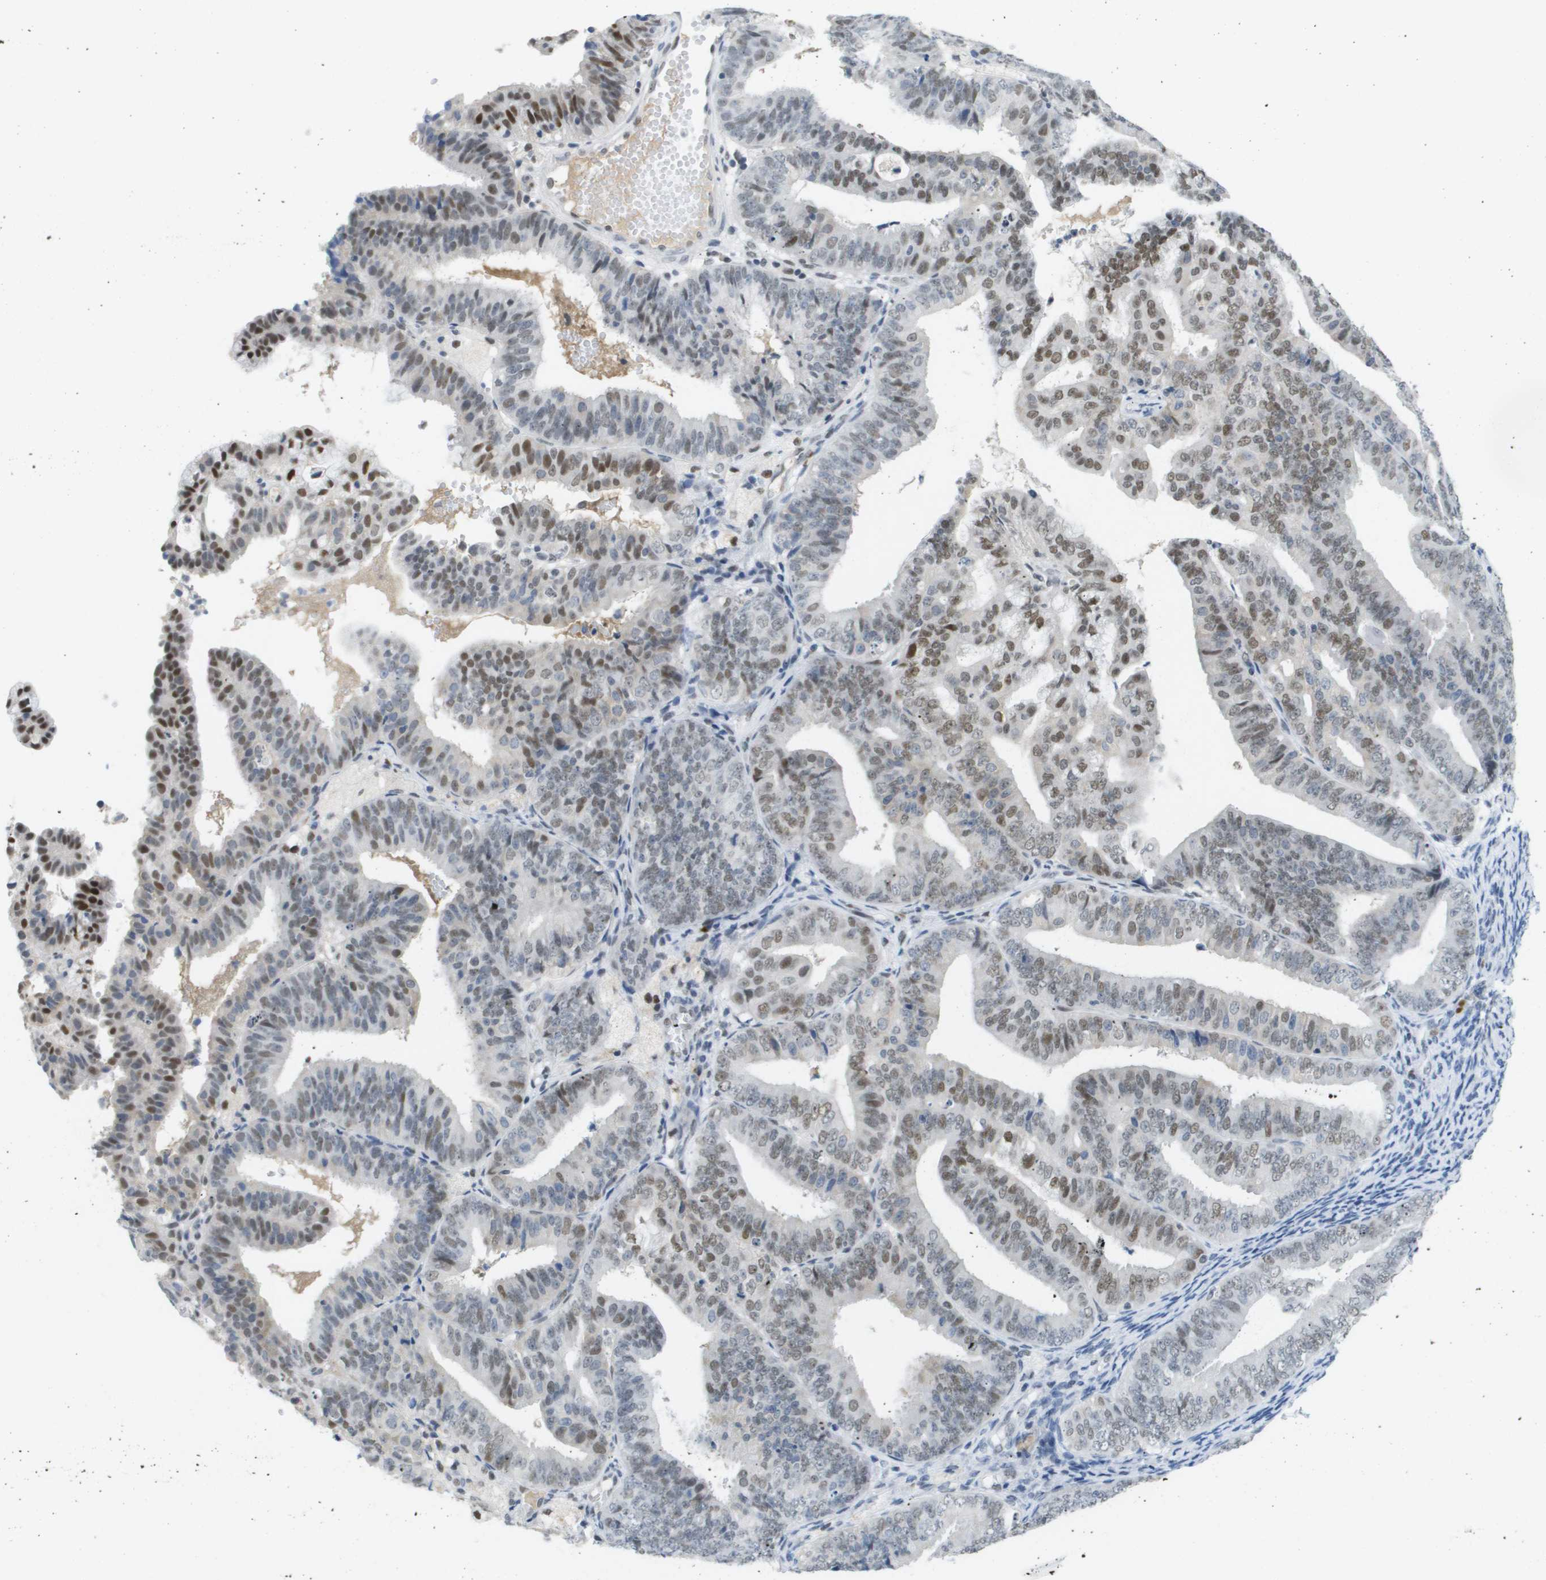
{"staining": {"intensity": "moderate", "quantity": "25%-75%", "location": "nuclear"}, "tissue": "endometrial cancer", "cell_type": "Tumor cells", "image_type": "cancer", "snomed": [{"axis": "morphology", "description": "Adenocarcinoma, NOS"}, {"axis": "topography", "description": "Endometrium"}], "caption": "Adenocarcinoma (endometrial) stained with IHC demonstrates moderate nuclear positivity in approximately 25%-75% of tumor cells.", "gene": "TP53RK", "patient": {"sex": "female", "age": 63}}